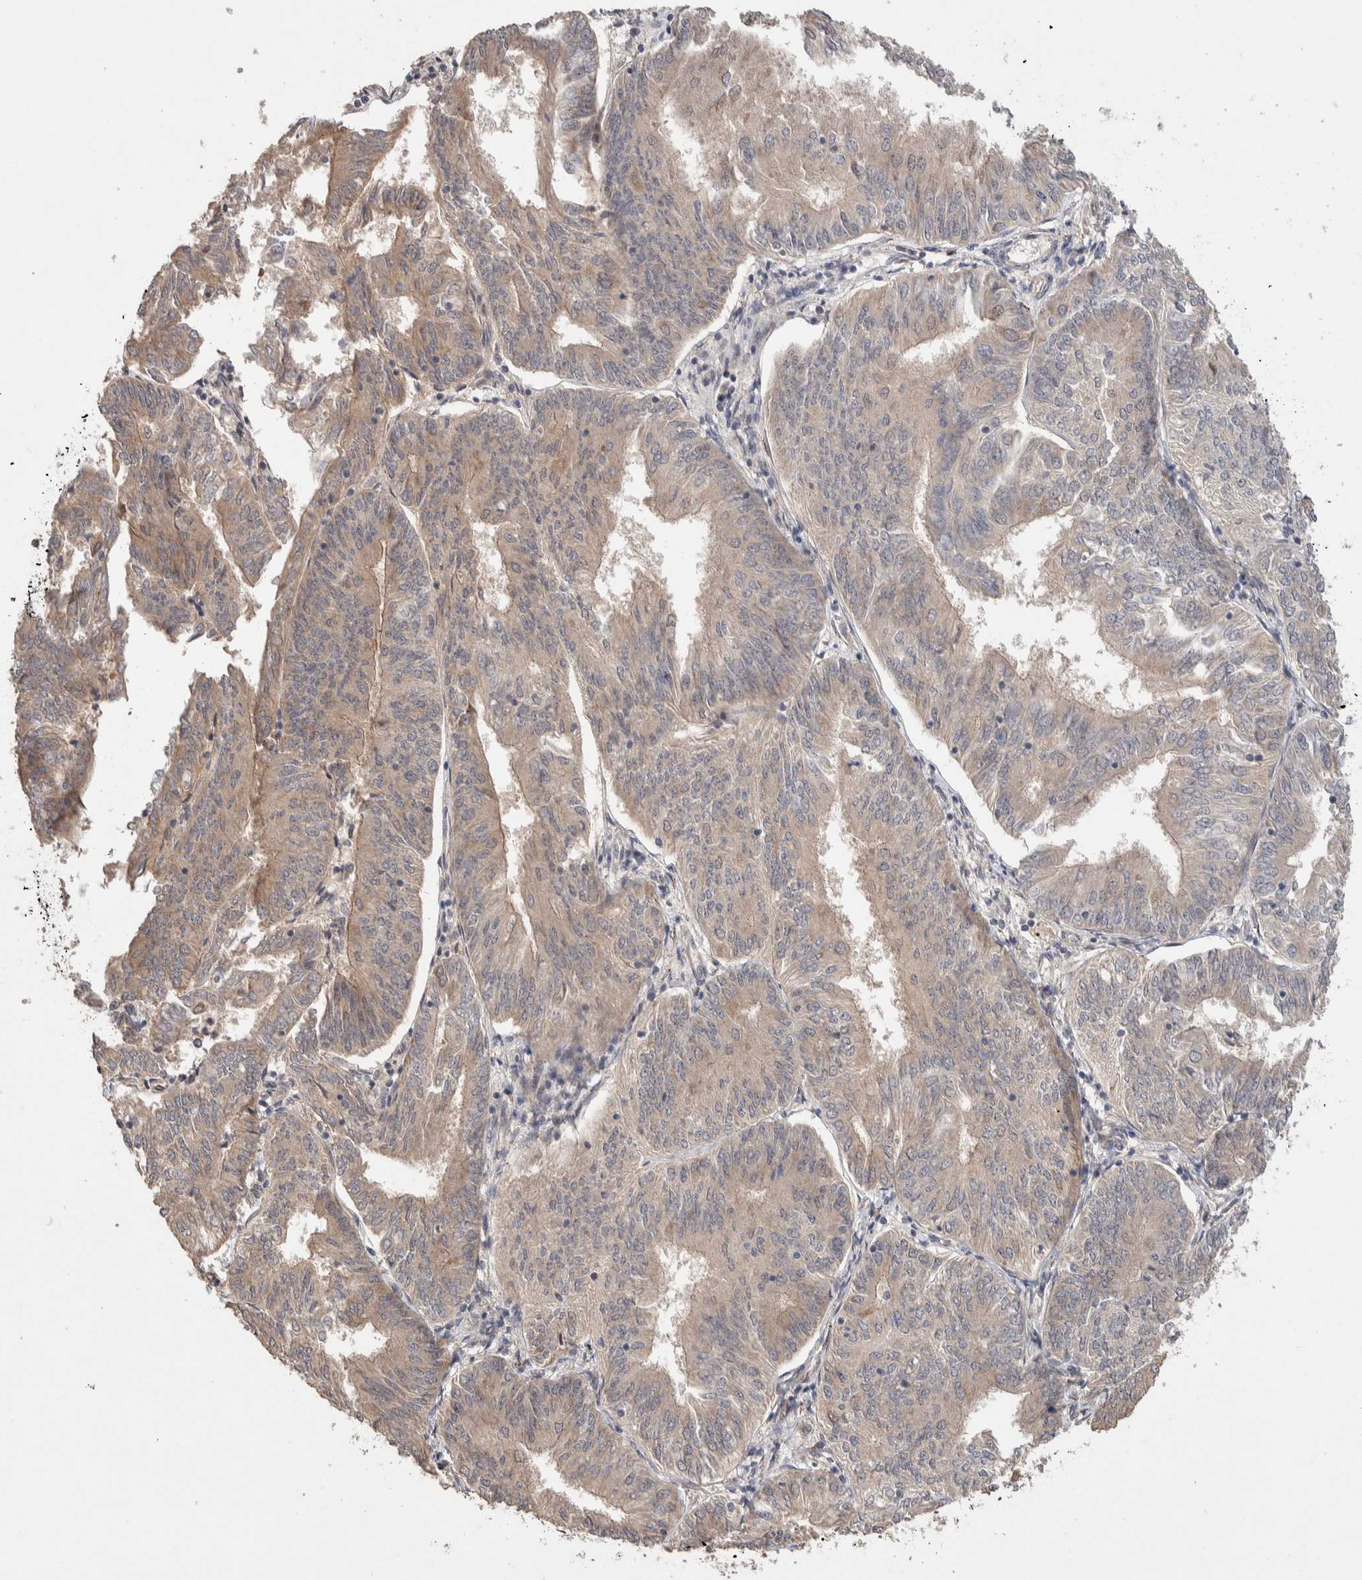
{"staining": {"intensity": "weak", "quantity": ">75%", "location": "cytoplasmic/membranous"}, "tissue": "endometrial cancer", "cell_type": "Tumor cells", "image_type": "cancer", "snomed": [{"axis": "morphology", "description": "Adenocarcinoma, NOS"}, {"axis": "topography", "description": "Endometrium"}], "caption": "The immunohistochemical stain labels weak cytoplasmic/membranous positivity in tumor cells of adenocarcinoma (endometrial) tissue.", "gene": "CASK", "patient": {"sex": "female", "age": 58}}